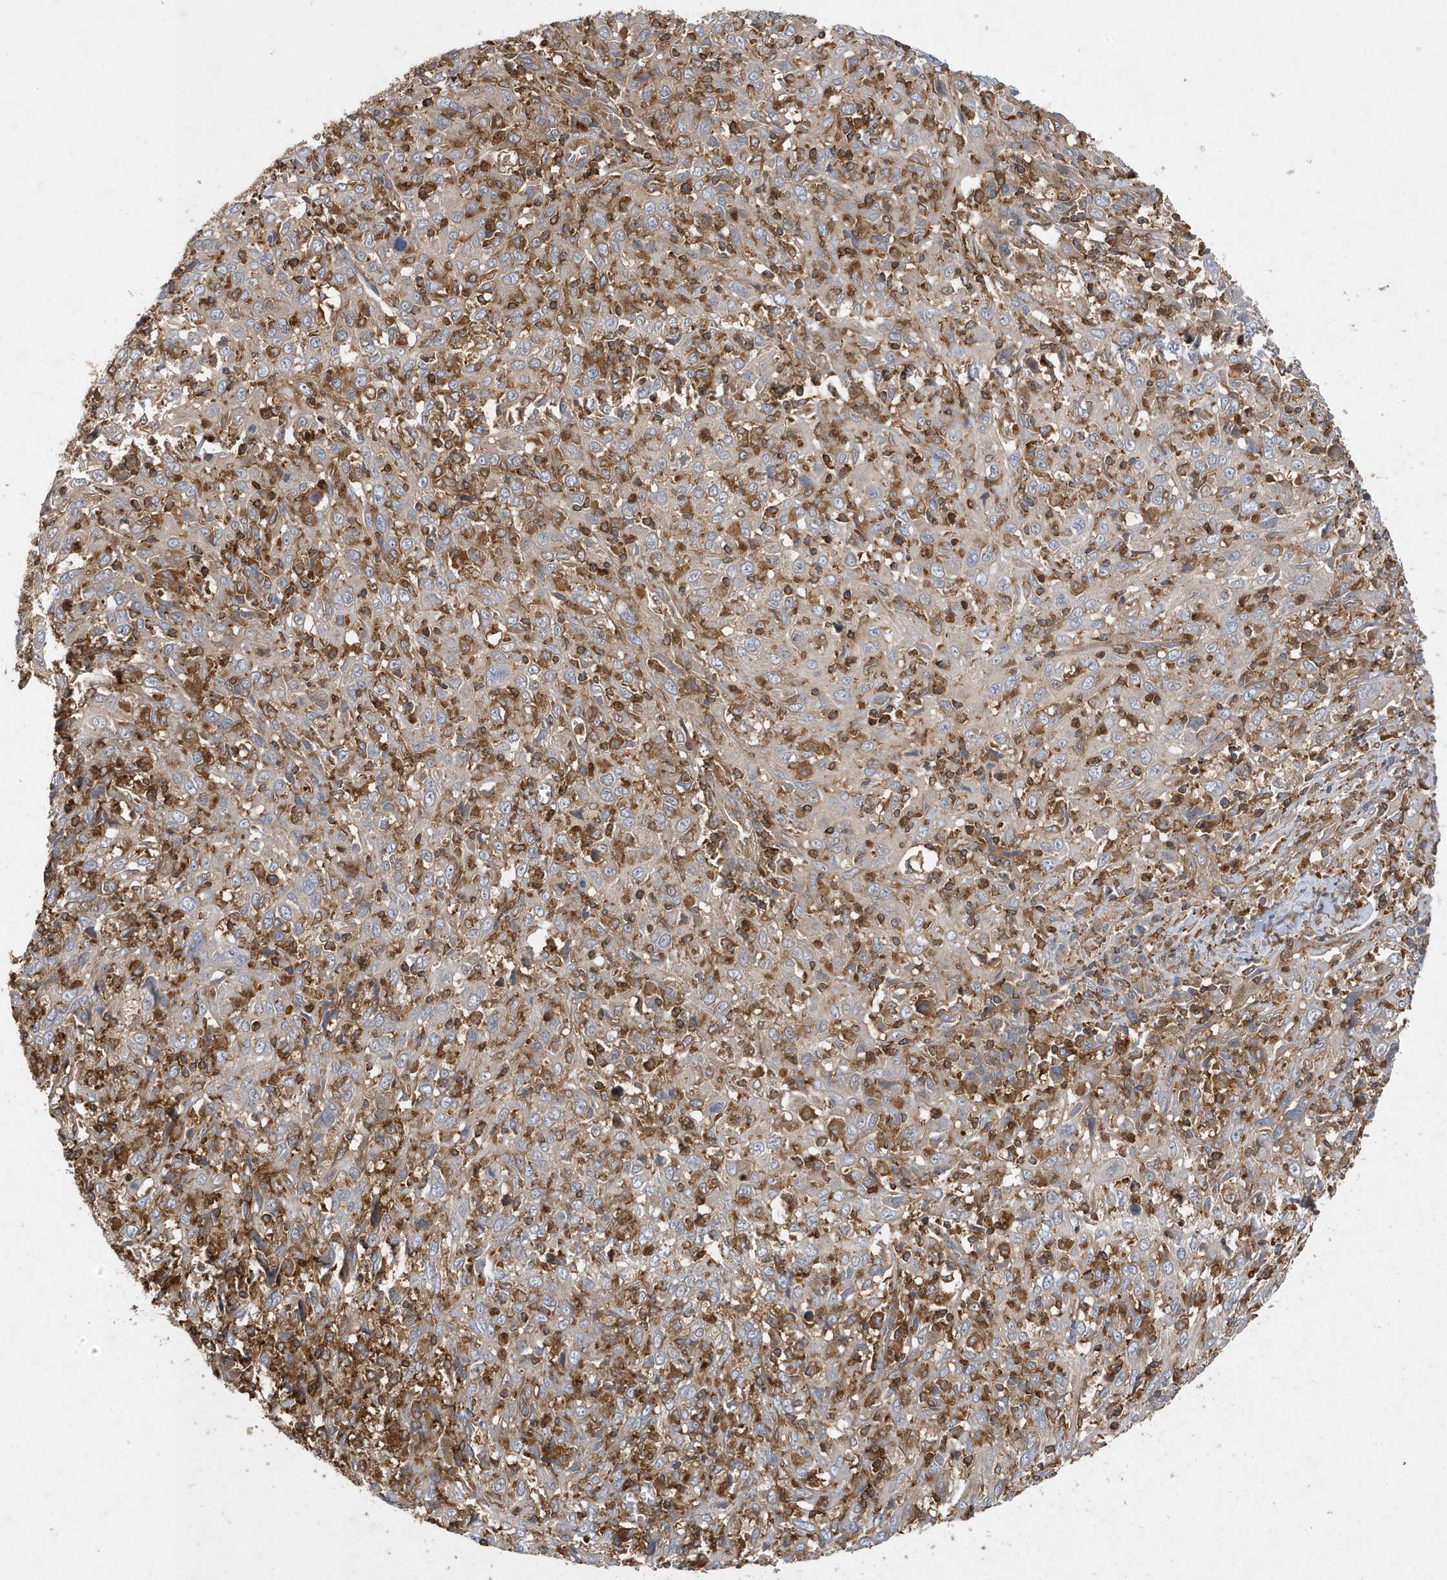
{"staining": {"intensity": "negative", "quantity": "none", "location": "none"}, "tissue": "cervical cancer", "cell_type": "Tumor cells", "image_type": "cancer", "snomed": [{"axis": "morphology", "description": "Squamous cell carcinoma, NOS"}, {"axis": "topography", "description": "Cervix"}], "caption": "Tumor cells are negative for protein expression in human cervical cancer (squamous cell carcinoma).", "gene": "LAPTM4A", "patient": {"sex": "female", "age": 46}}